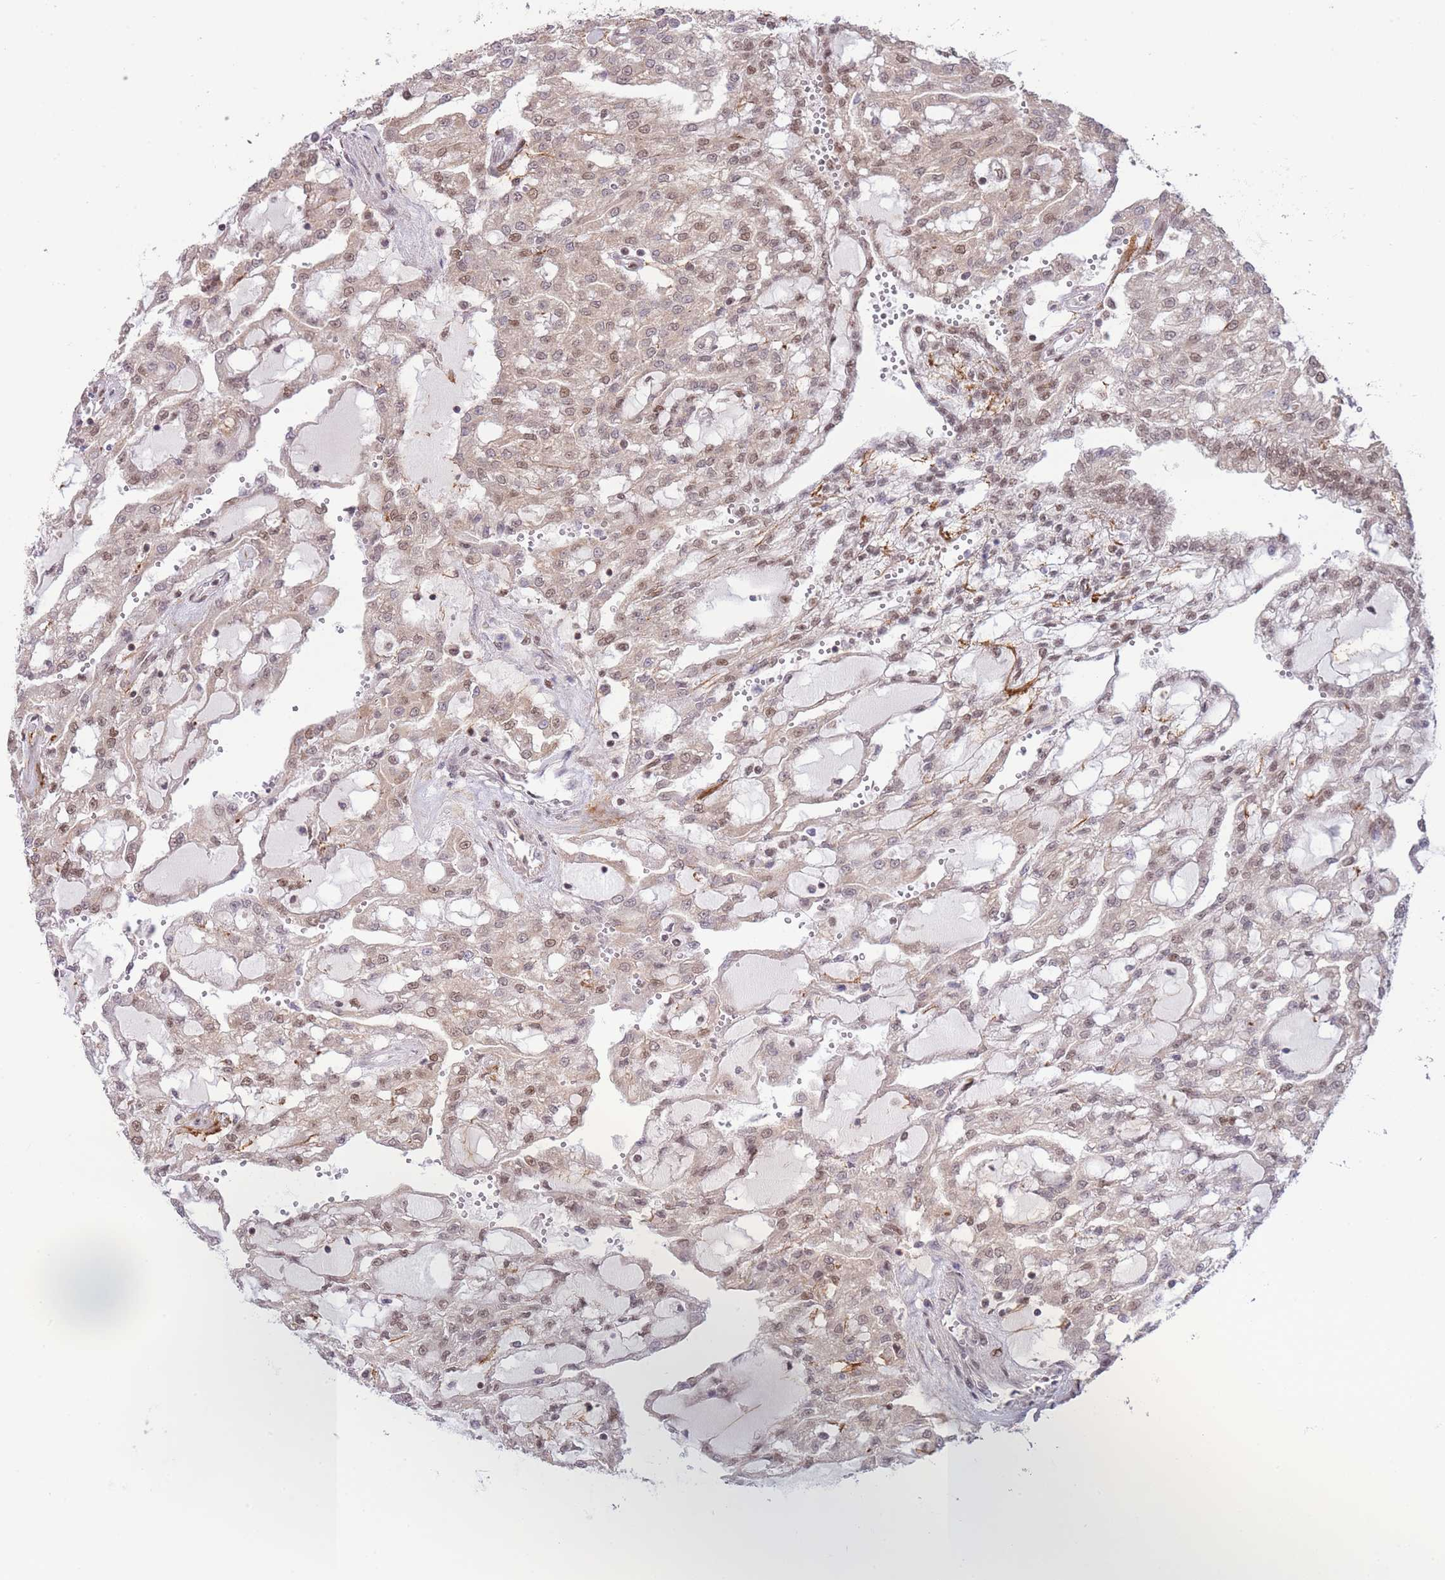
{"staining": {"intensity": "weak", "quantity": ">75%", "location": "nuclear"}, "tissue": "renal cancer", "cell_type": "Tumor cells", "image_type": "cancer", "snomed": [{"axis": "morphology", "description": "Adenocarcinoma, NOS"}, {"axis": "topography", "description": "Kidney"}], "caption": "Immunohistochemical staining of human renal adenocarcinoma exhibits low levels of weak nuclear expression in approximately >75% of tumor cells. Immunohistochemistry stains the protein of interest in brown and the nuclei are stained blue.", "gene": "CARD8", "patient": {"sex": "male", "age": 63}}